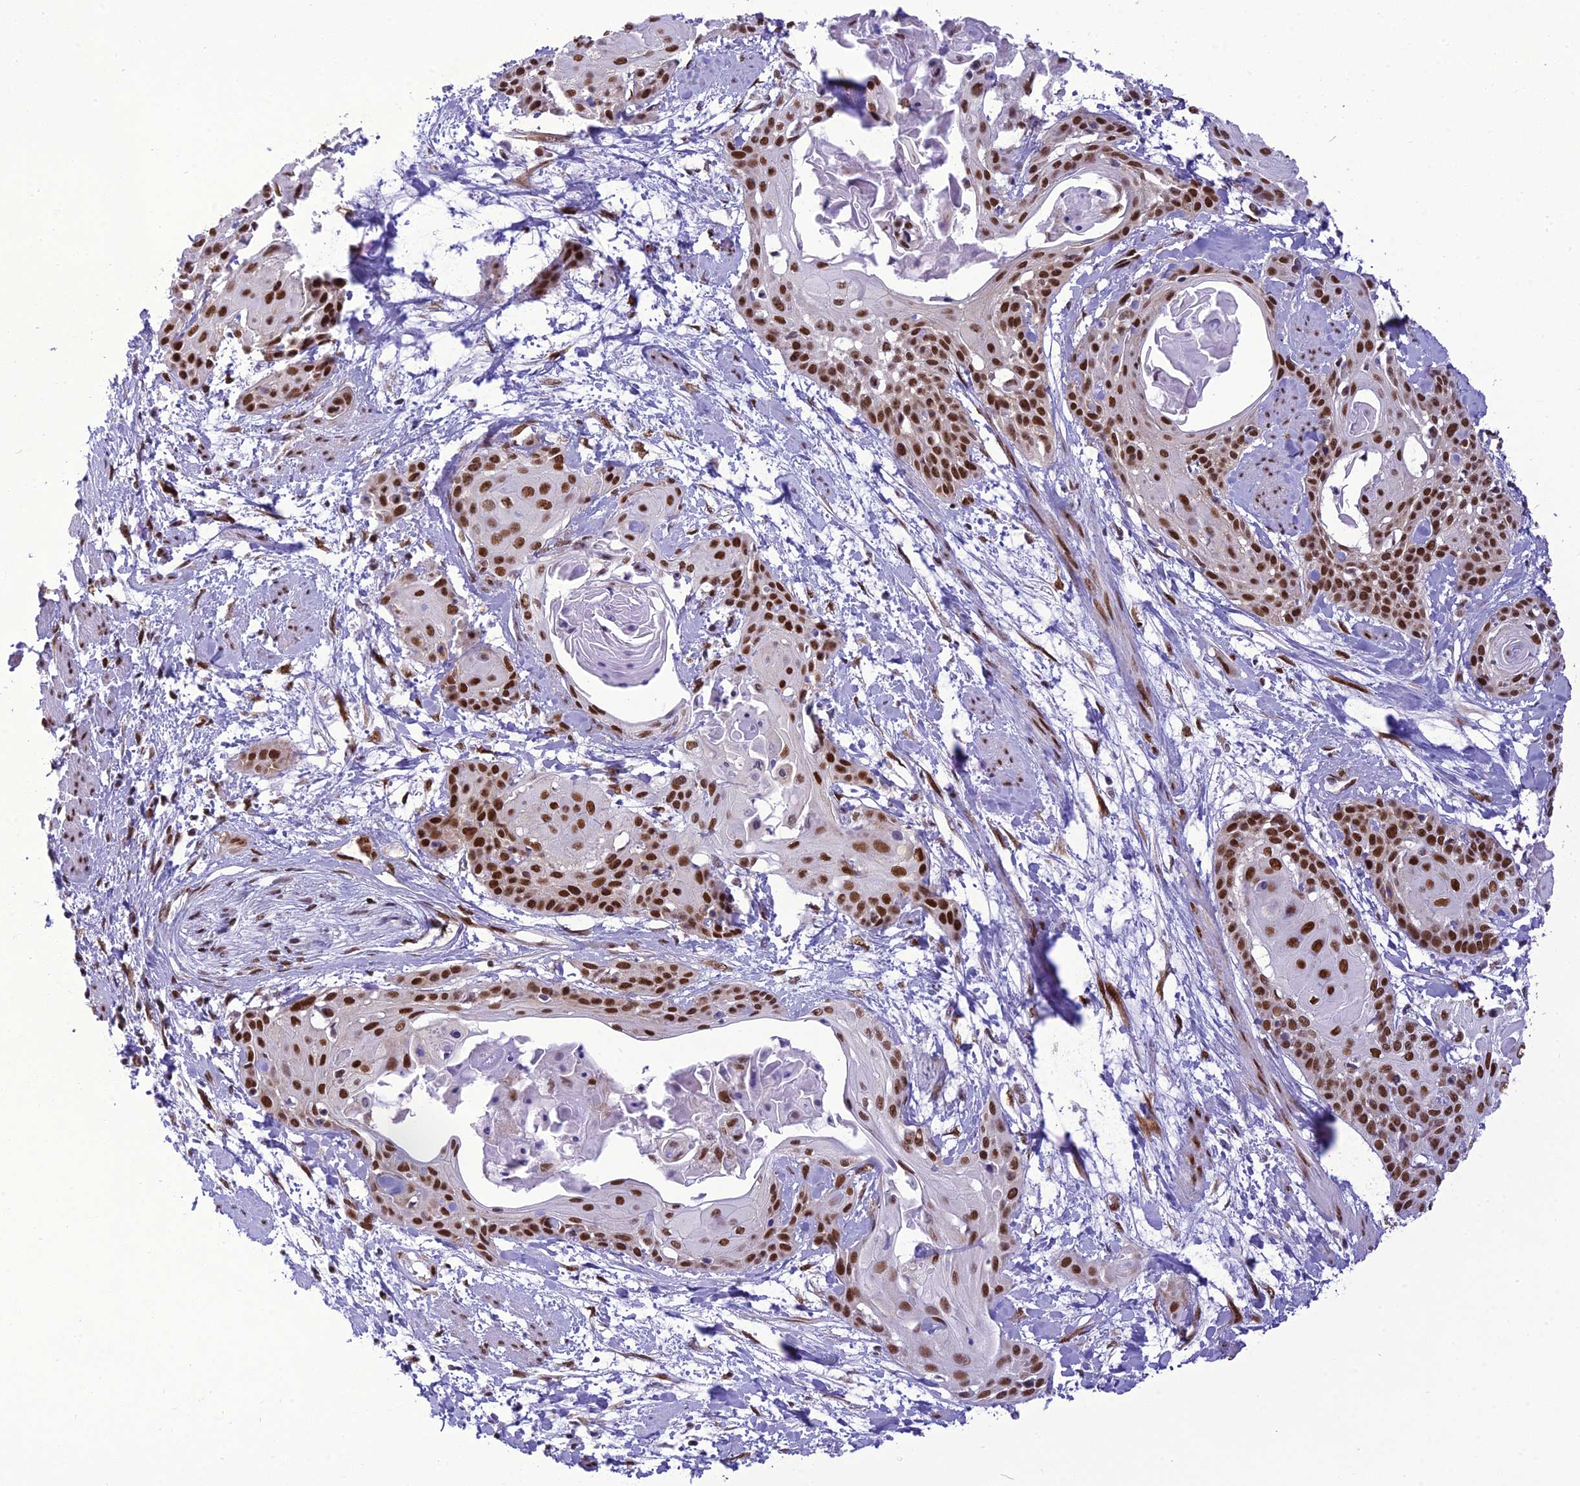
{"staining": {"intensity": "strong", "quantity": ">75%", "location": "nuclear"}, "tissue": "cervical cancer", "cell_type": "Tumor cells", "image_type": "cancer", "snomed": [{"axis": "morphology", "description": "Squamous cell carcinoma, NOS"}, {"axis": "topography", "description": "Cervix"}], "caption": "Immunohistochemistry (IHC) staining of cervical cancer, which displays high levels of strong nuclear staining in about >75% of tumor cells indicating strong nuclear protein staining. The staining was performed using DAB (brown) for protein detection and nuclei were counterstained in hematoxylin (blue).", "gene": "DDX1", "patient": {"sex": "female", "age": 57}}